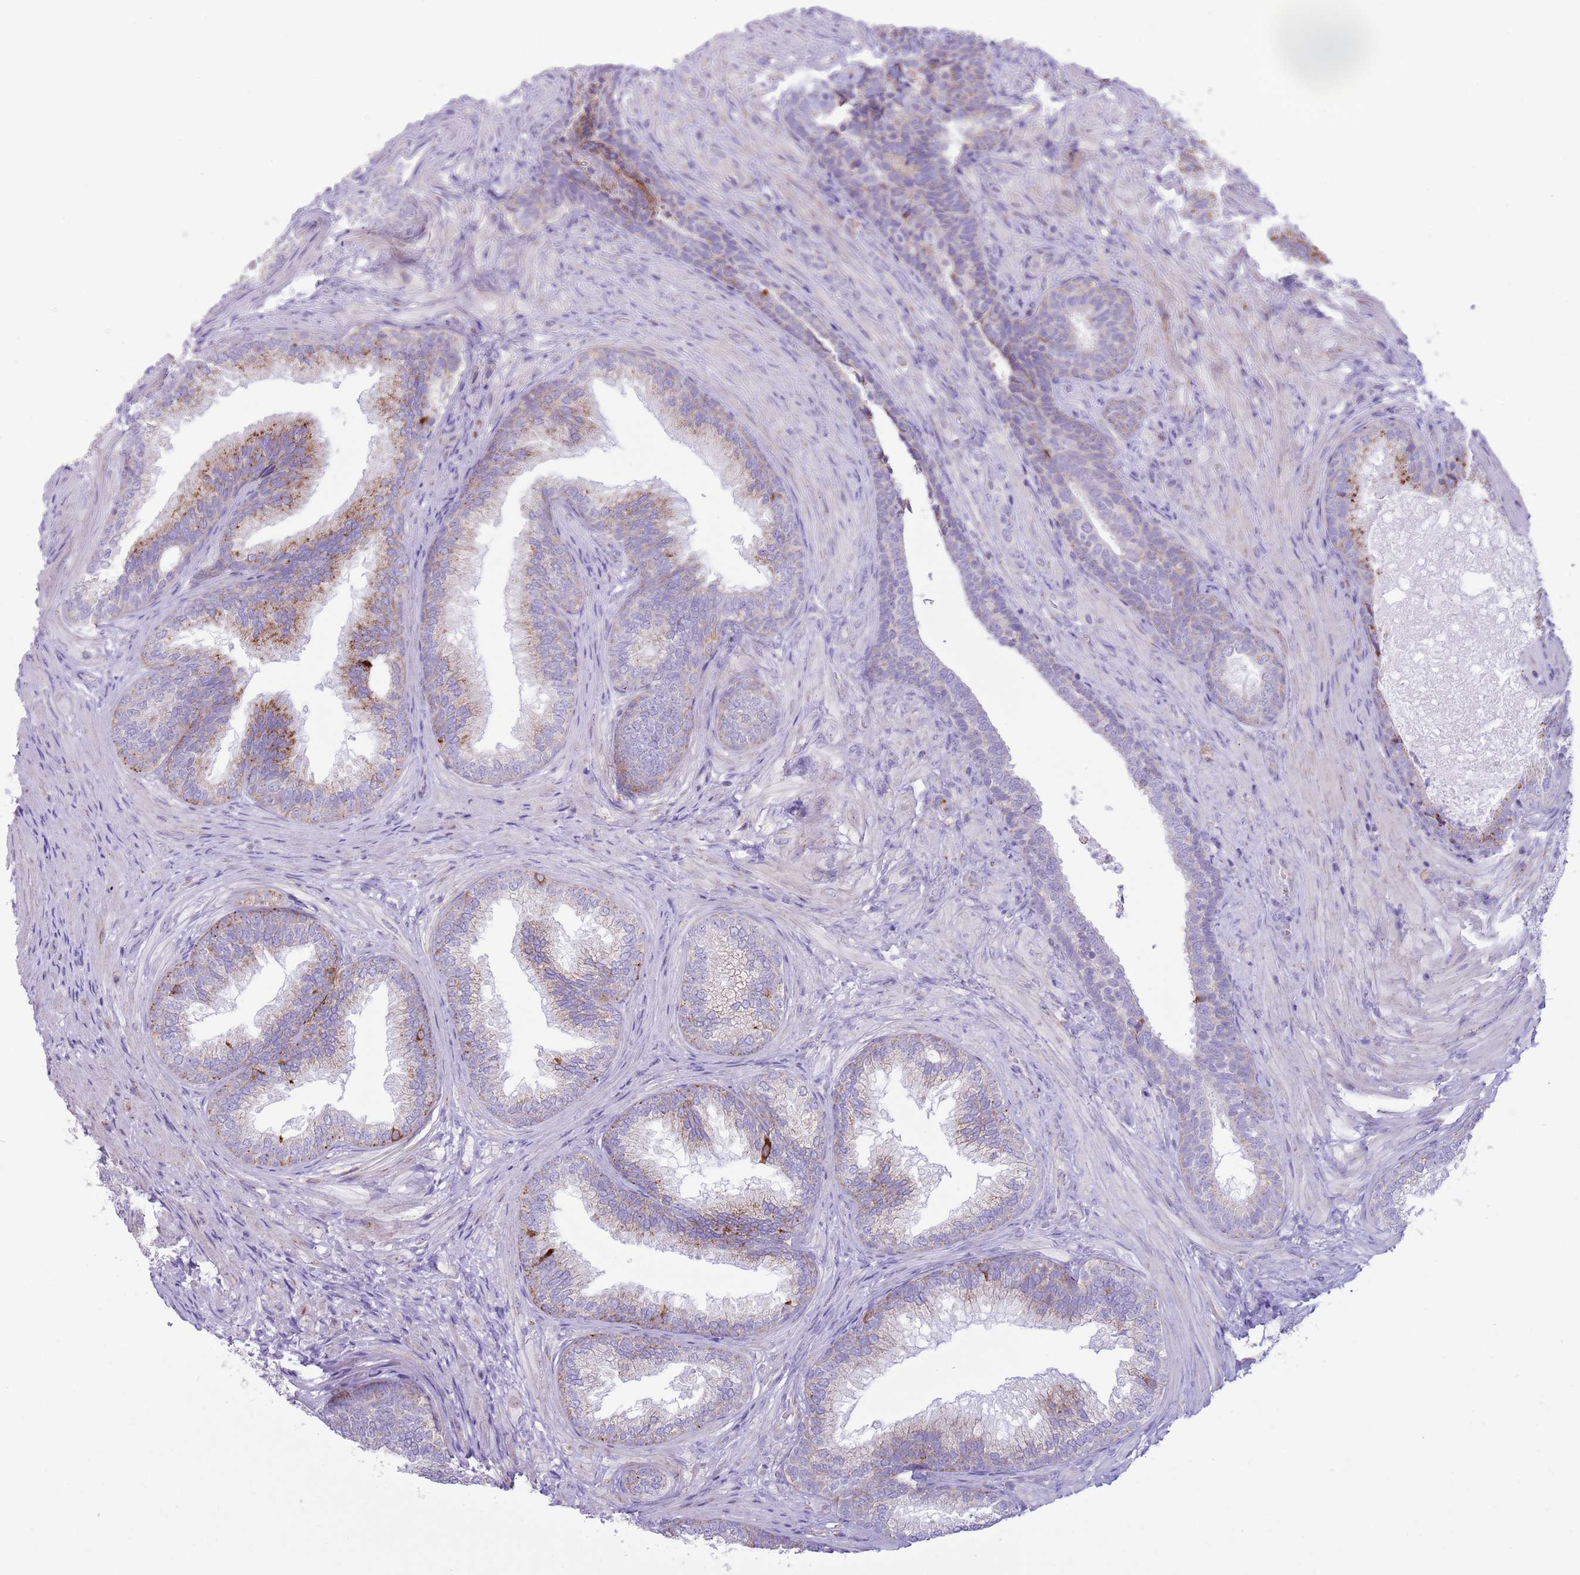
{"staining": {"intensity": "moderate", "quantity": "25%-75%", "location": "cytoplasmic/membranous"}, "tissue": "prostate", "cell_type": "Glandular cells", "image_type": "normal", "snomed": [{"axis": "morphology", "description": "Normal tissue, NOS"}, {"axis": "topography", "description": "Prostate"}], "caption": "Glandular cells display medium levels of moderate cytoplasmic/membranous expression in about 25%-75% of cells in benign prostate.", "gene": "ATP6V1B1", "patient": {"sex": "male", "age": 76}}